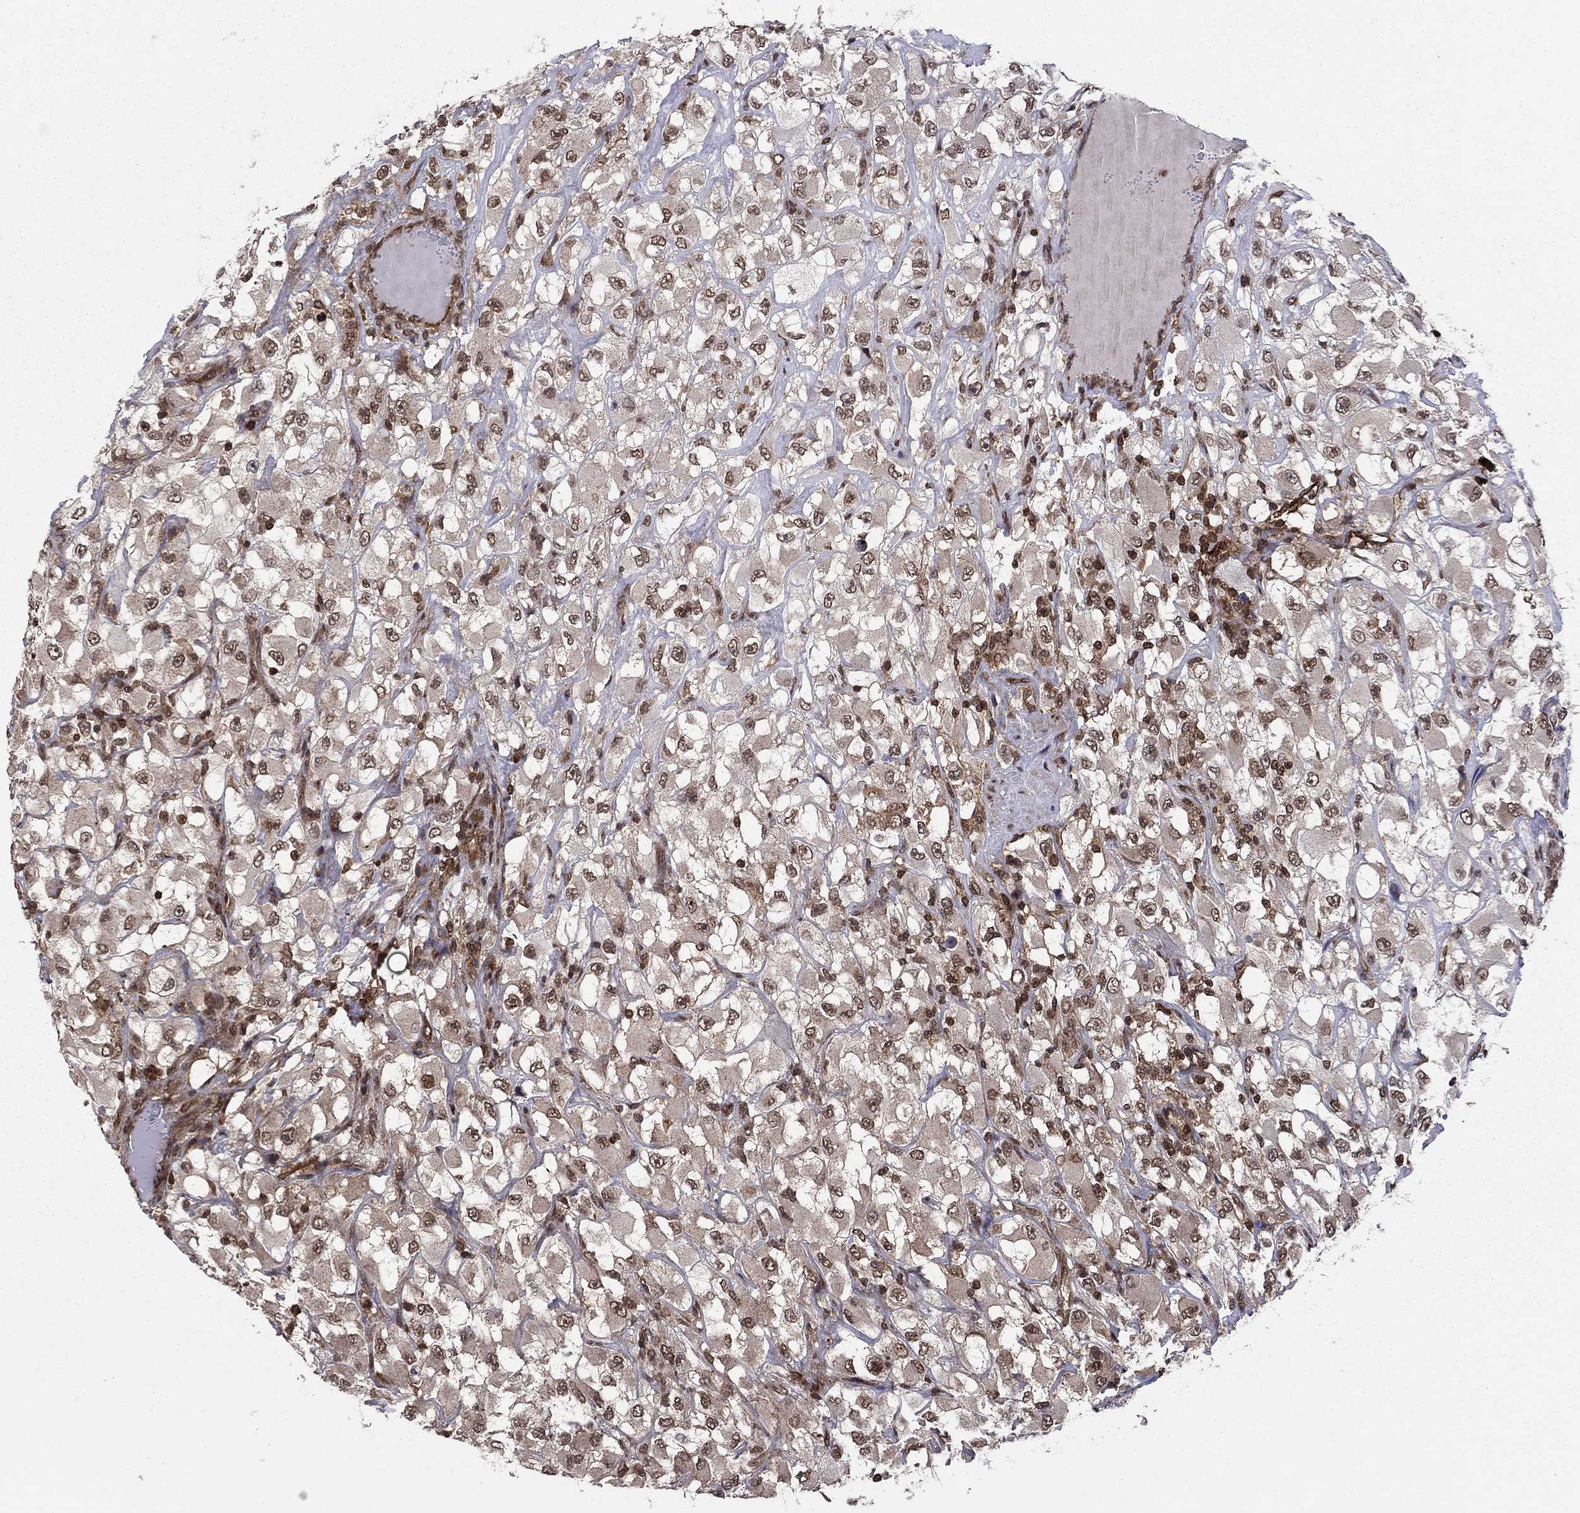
{"staining": {"intensity": "moderate", "quantity": ">75%", "location": "nuclear"}, "tissue": "renal cancer", "cell_type": "Tumor cells", "image_type": "cancer", "snomed": [{"axis": "morphology", "description": "Adenocarcinoma, NOS"}, {"axis": "topography", "description": "Kidney"}], "caption": "IHC histopathology image of human renal cancer (adenocarcinoma) stained for a protein (brown), which displays medium levels of moderate nuclear positivity in about >75% of tumor cells.", "gene": "SSX2IP", "patient": {"sex": "female", "age": 52}}